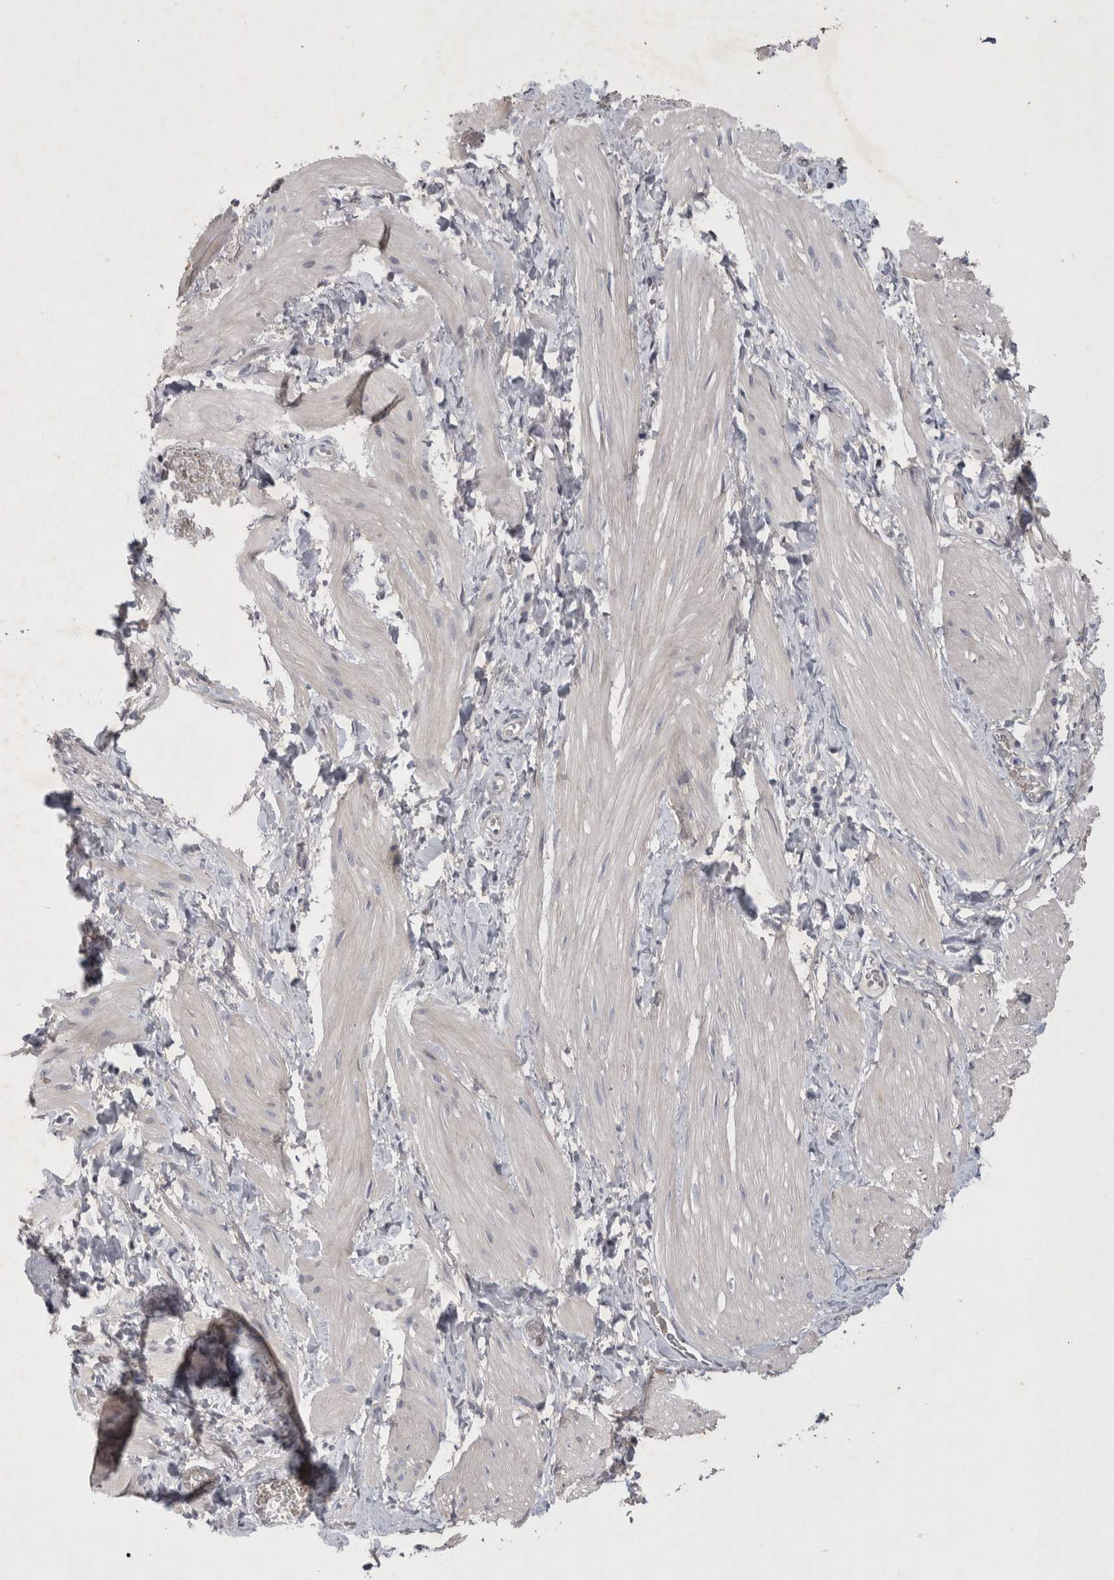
{"staining": {"intensity": "negative", "quantity": "none", "location": "none"}, "tissue": "smooth muscle", "cell_type": "Smooth muscle cells", "image_type": "normal", "snomed": [{"axis": "morphology", "description": "Normal tissue, NOS"}, {"axis": "topography", "description": "Smooth muscle"}], "caption": "Histopathology image shows no protein positivity in smooth muscle cells of unremarkable smooth muscle.", "gene": "IFI44", "patient": {"sex": "male", "age": 16}}